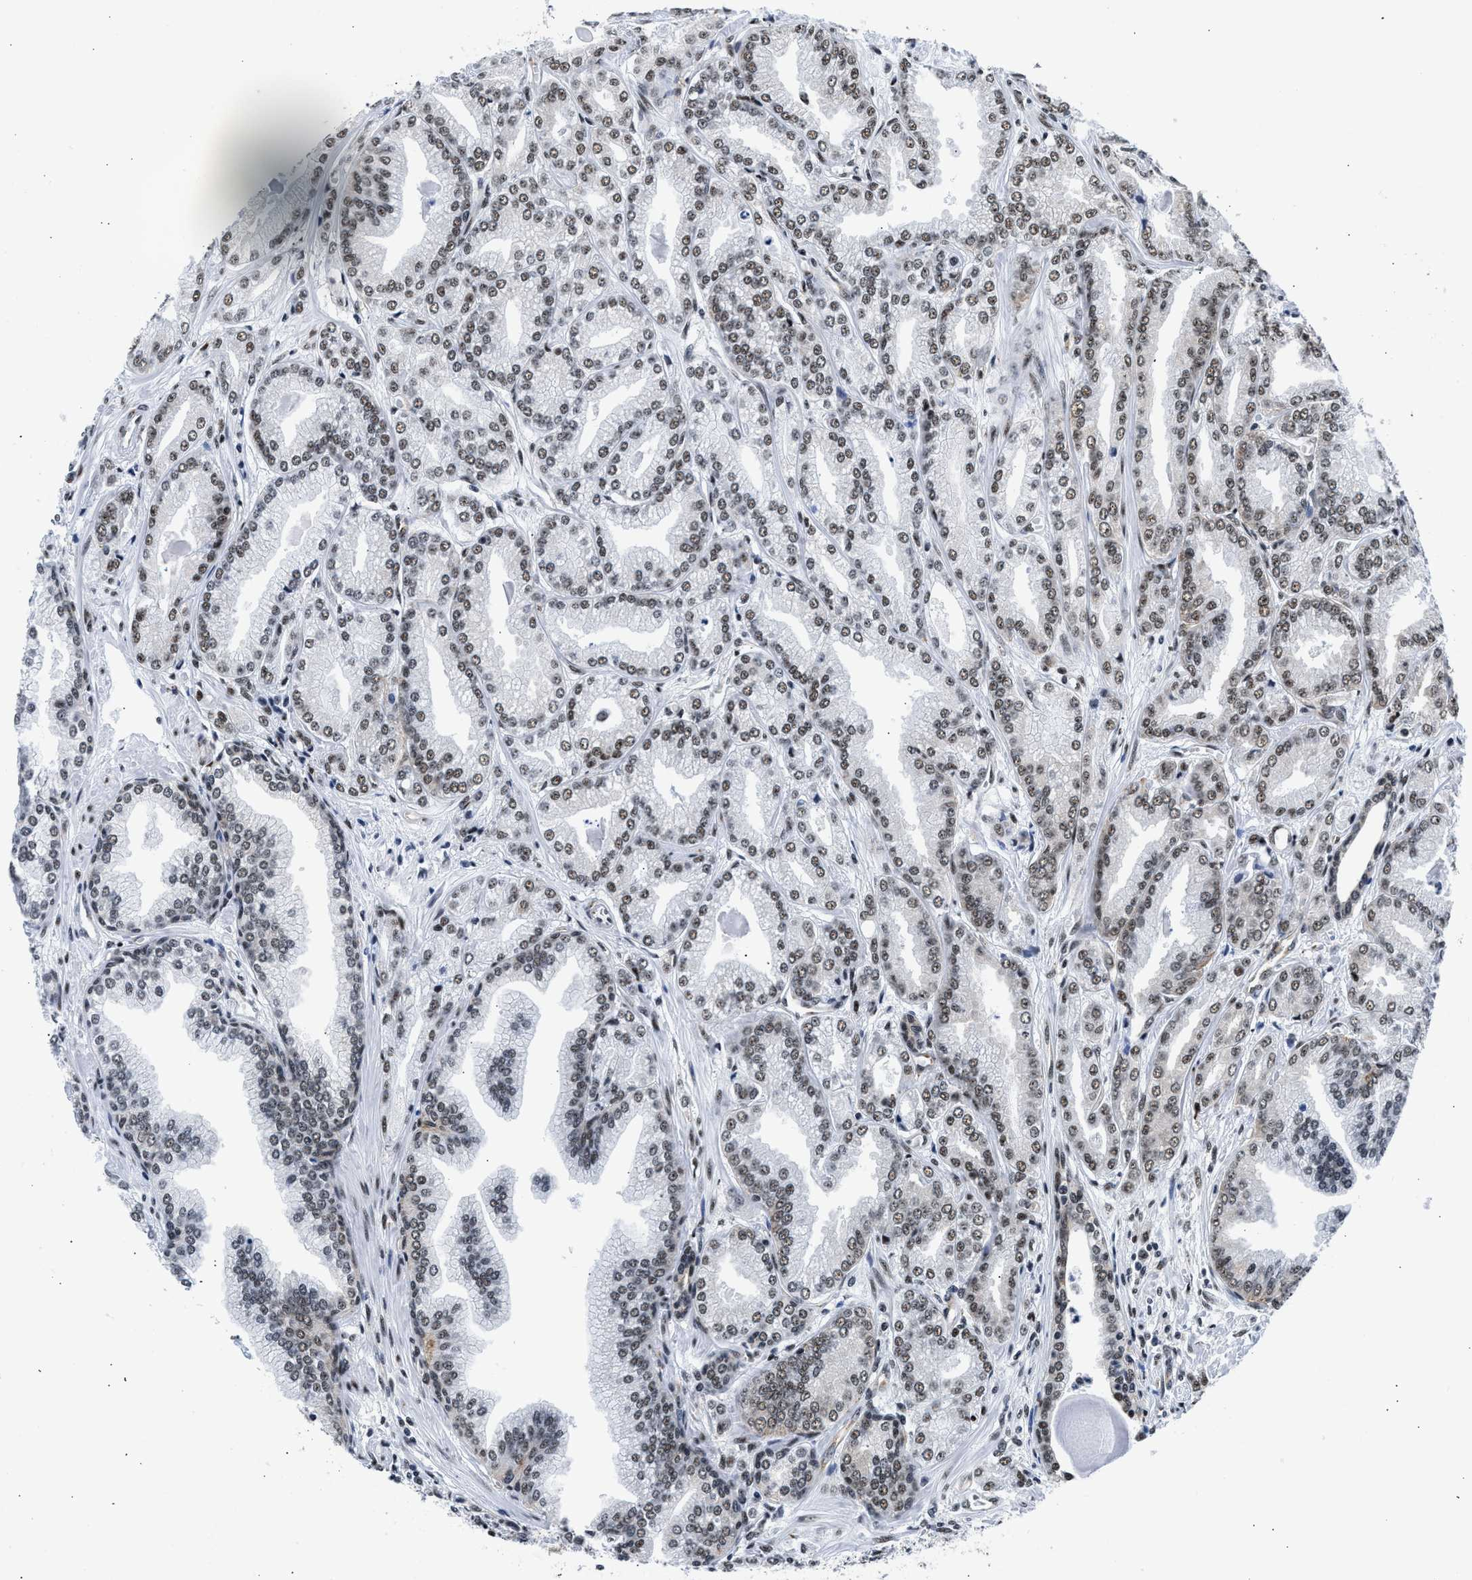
{"staining": {"intensity": "moderate", "quantity": ">75%", "location": "nuclear"}, "tissue": "prostate cancer", "cell_type": "Tumor cells", "image_type": "cancer", "snomed": [{"axis": "morphology", "description": "Adenocarcinoma, Low grade"}, {"axis": "topography", "description": "Prostate"}], "caption": "A brown stain labels moderate nuclear staining of a protein in human prostate cancer (adenocarcinoma (low-grade)) tumor cells.", "gene": "RBM8A", "patient": {"sex": "male", "age": 52}}